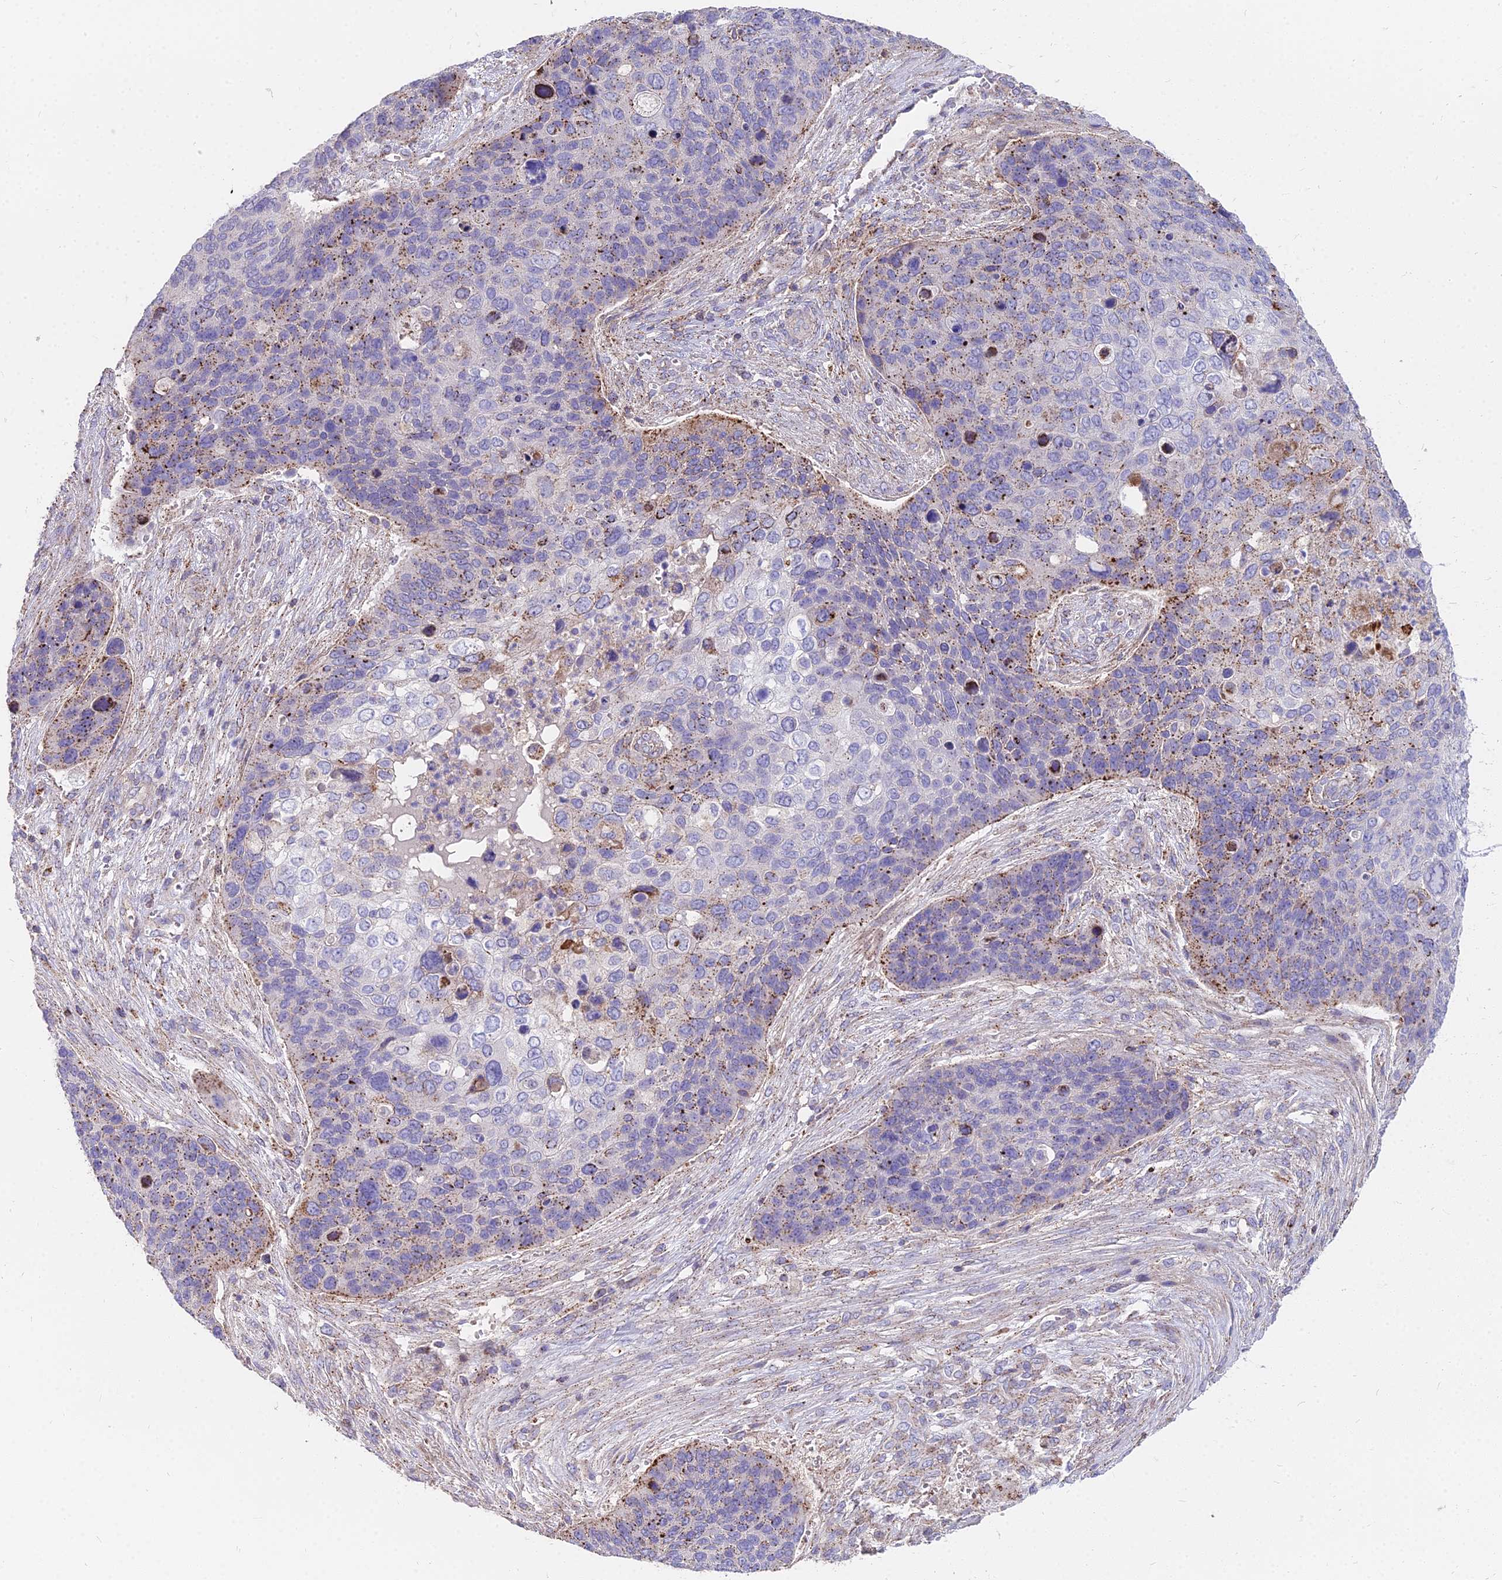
{"staining": {"intensity": "moderate", "quantity": "<25%", "location": "cytoplasmic/membranous"}, "tissue": "skin cancer", "cell_type": "Tumor cells", "image_type": "cancer", "snomed": [{"axis": "morphology", "description": "Basal cell carcinoma"}, {"axis": "topography", "description": "Skin"}], "caption": "Protein expression analysis of human skin cancer reveals moderate cytoplasmic/membranous staining in approximately <25% of tumor cells.", "gene": "FRMPD1", "patient": {"sex": "female", "age": 74}}